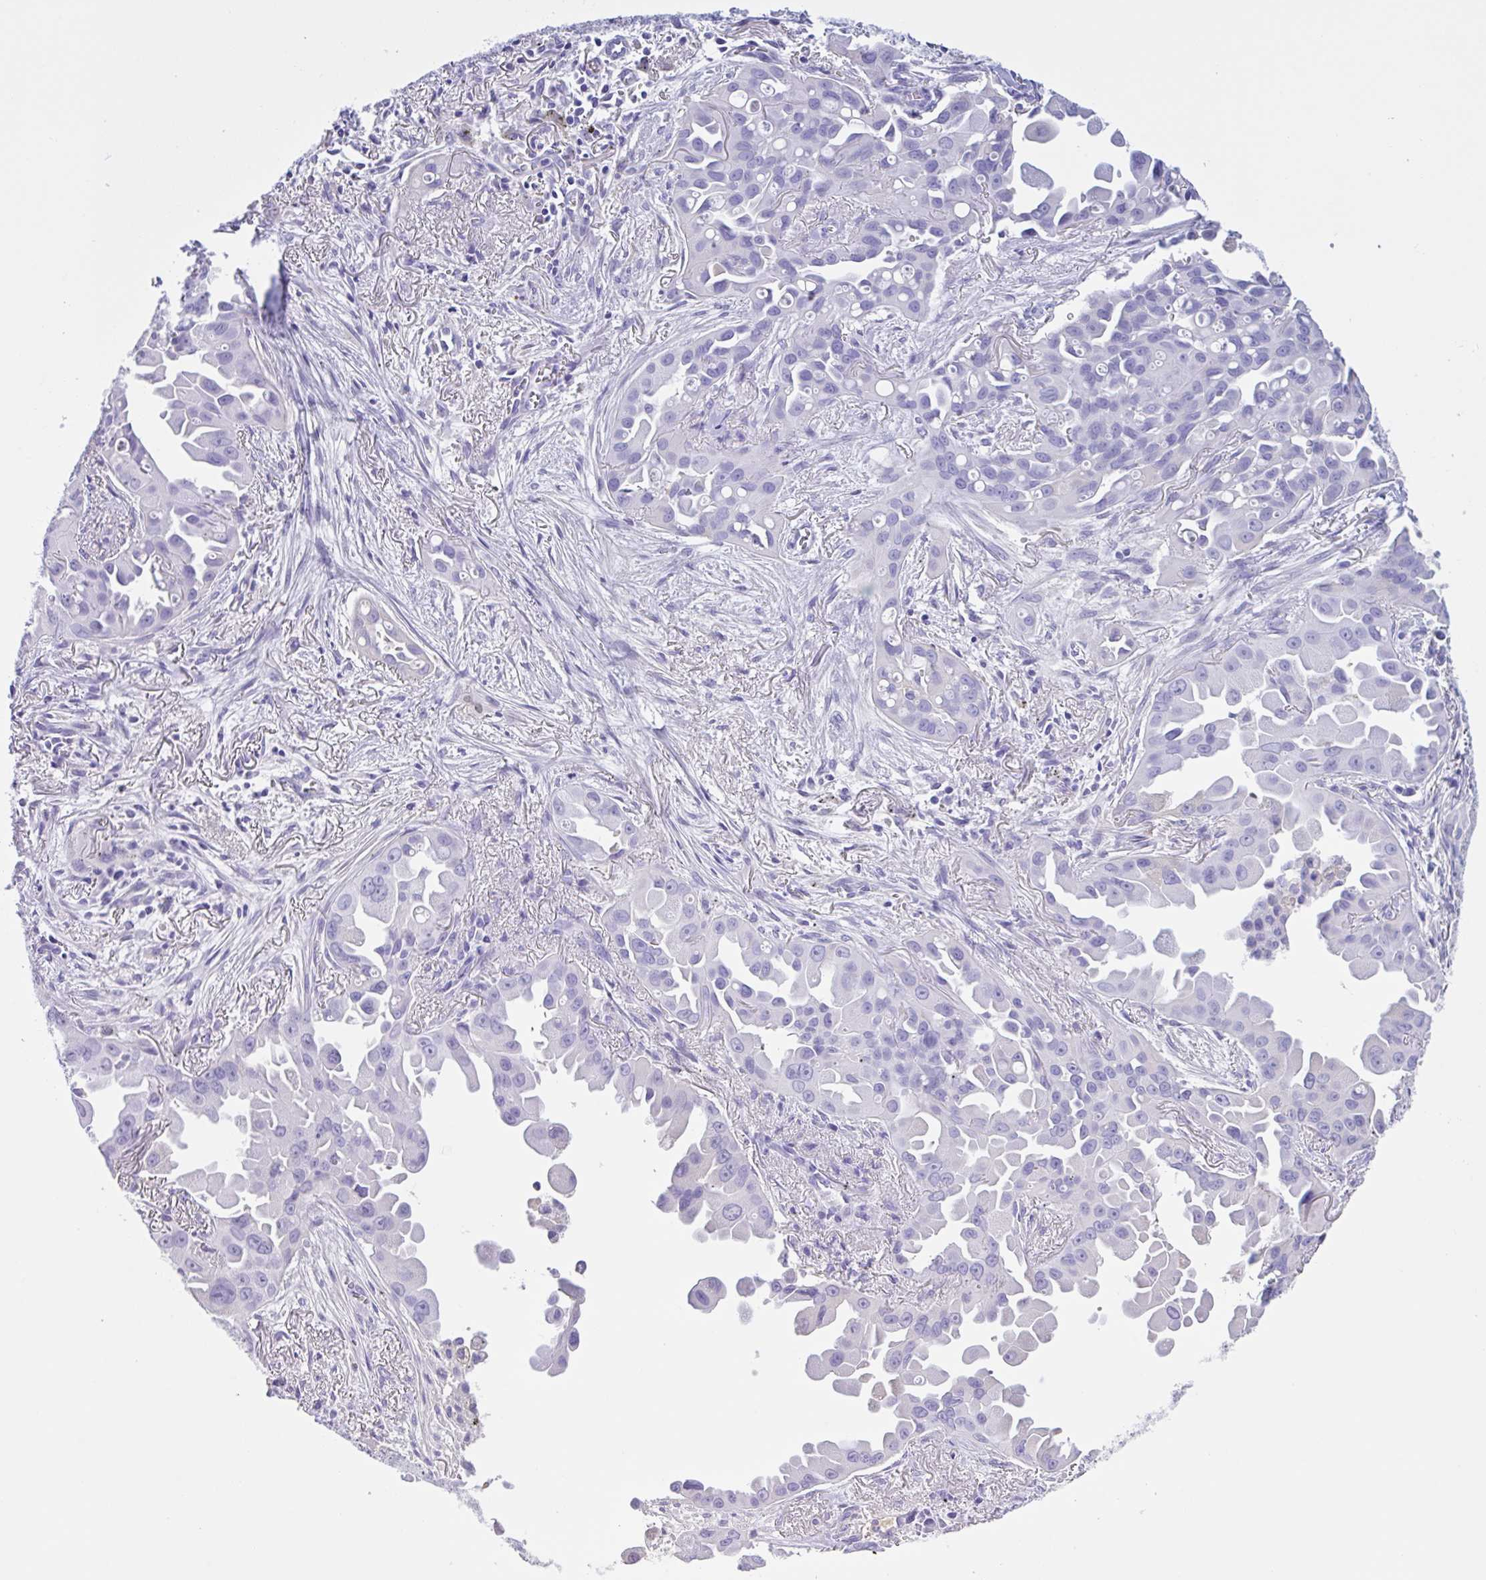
{"staining": {"intensity": "negative", "quantity": "none", "location": "none"}, "tissue": "lung cancer", "cell_type": "Tumor cells", "image_type": "cancer", "snomed": [{"axis": "morphology", "description": "Adenocarcinoma, NOS"}, {"axis": "topography", "description": "Lung"}], "caption": "Immunohistochemistry image of human lung cancer stained for a protein (brown), which reveals no expression in tumor cells. The staining is performed using DAB brown chromogen with nuclei counter-stained in using hematoxylin.", "gene": "LARGE2", "patient": {"sex": "male", "age": 68}}